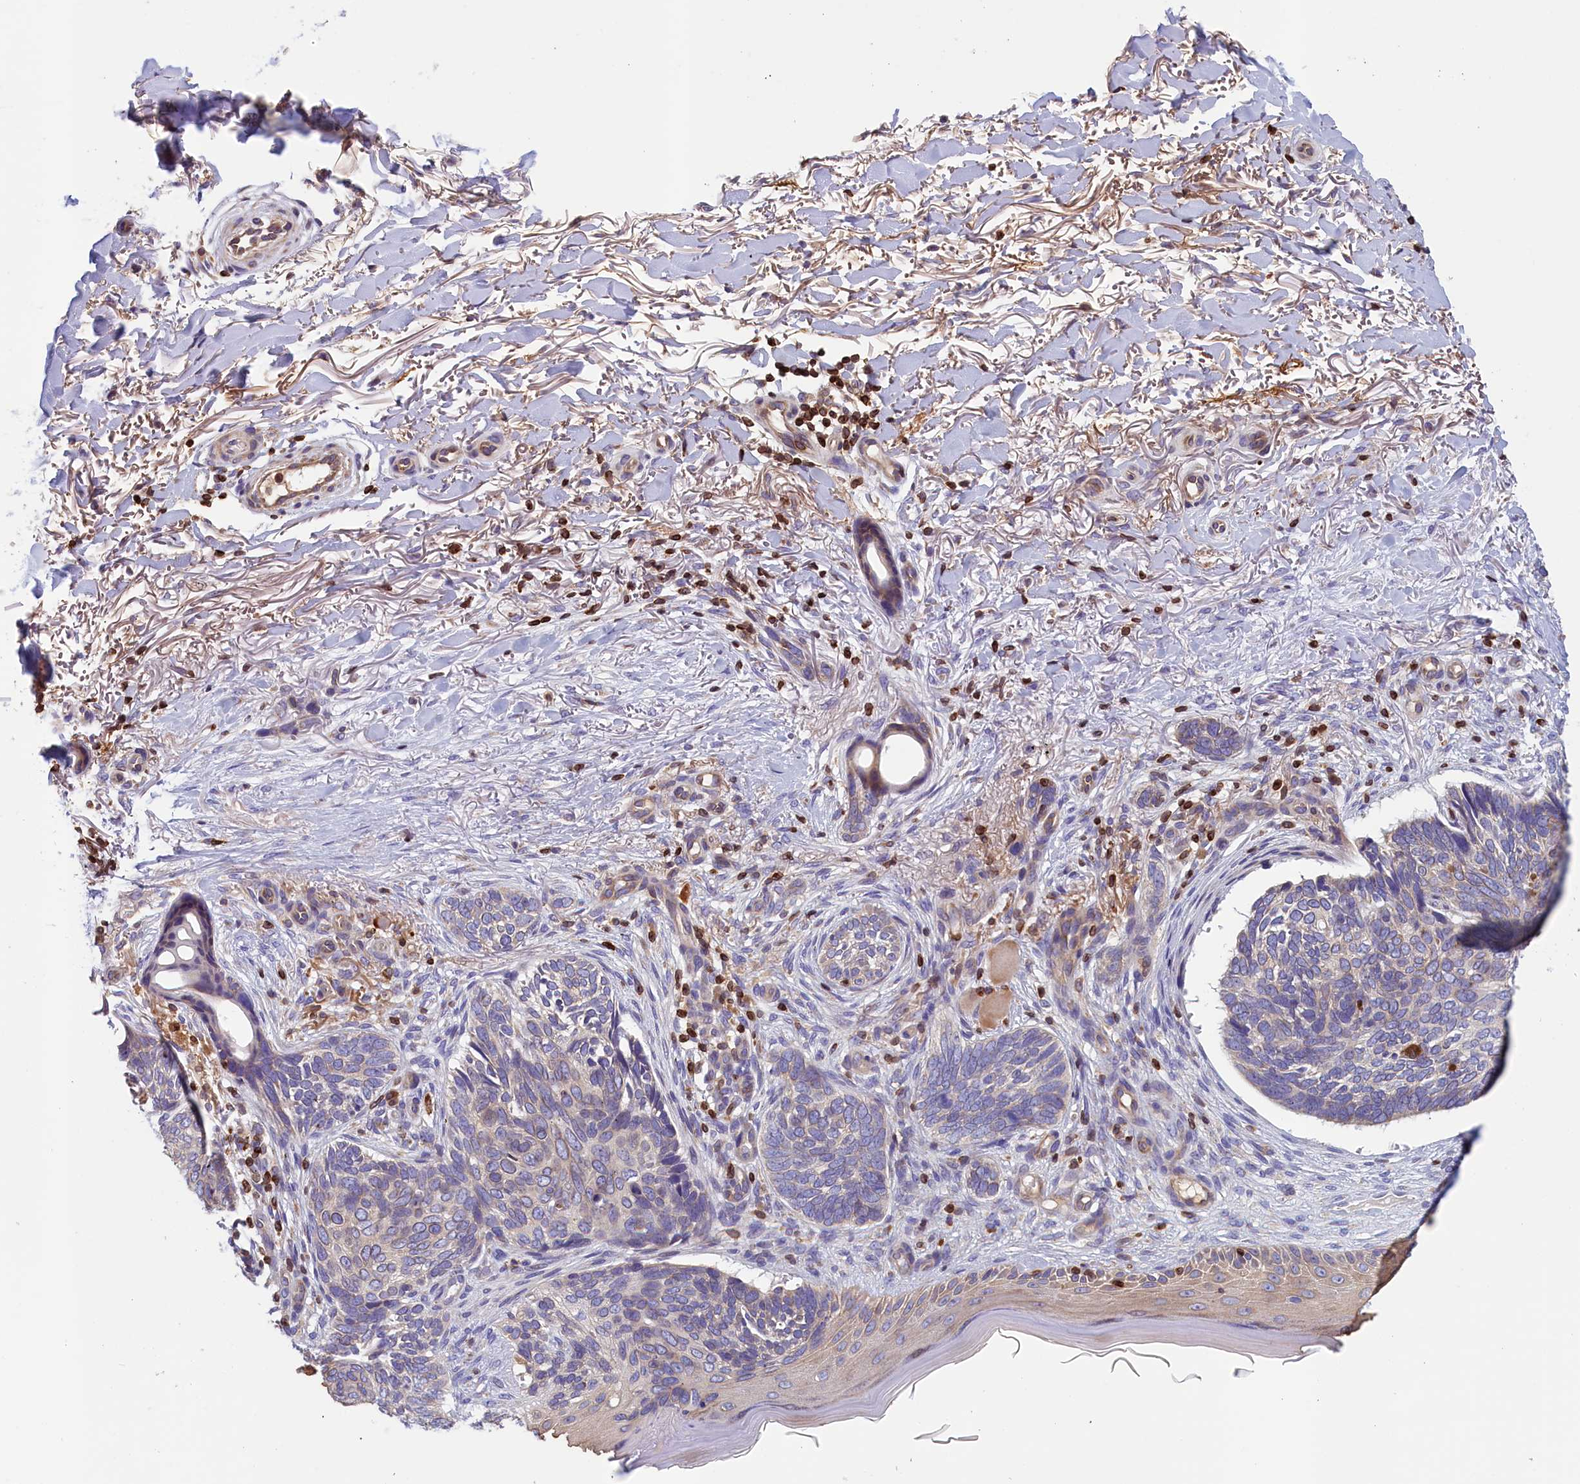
{"staining": {"intensity": "negative", "quantity": "none", "location": "none"}, "tissue": "skin cancer", "cell_type": "Tumor cells", "image_type": "cancer", "snomed": [{"axis": "morphology", "description": "Normal tissue, NOS"}, {"axis": "morphology", "description": "Basal cell carcinoma"}, {"axis": "topography", "description": "Skin"}], "caption": "A micrograph of skin cancer stained for a protein demonstrates no brown staining in tumor cells.", "gene": "TRAF3IP3", "patient": {"sex": "female", "age": 67}}